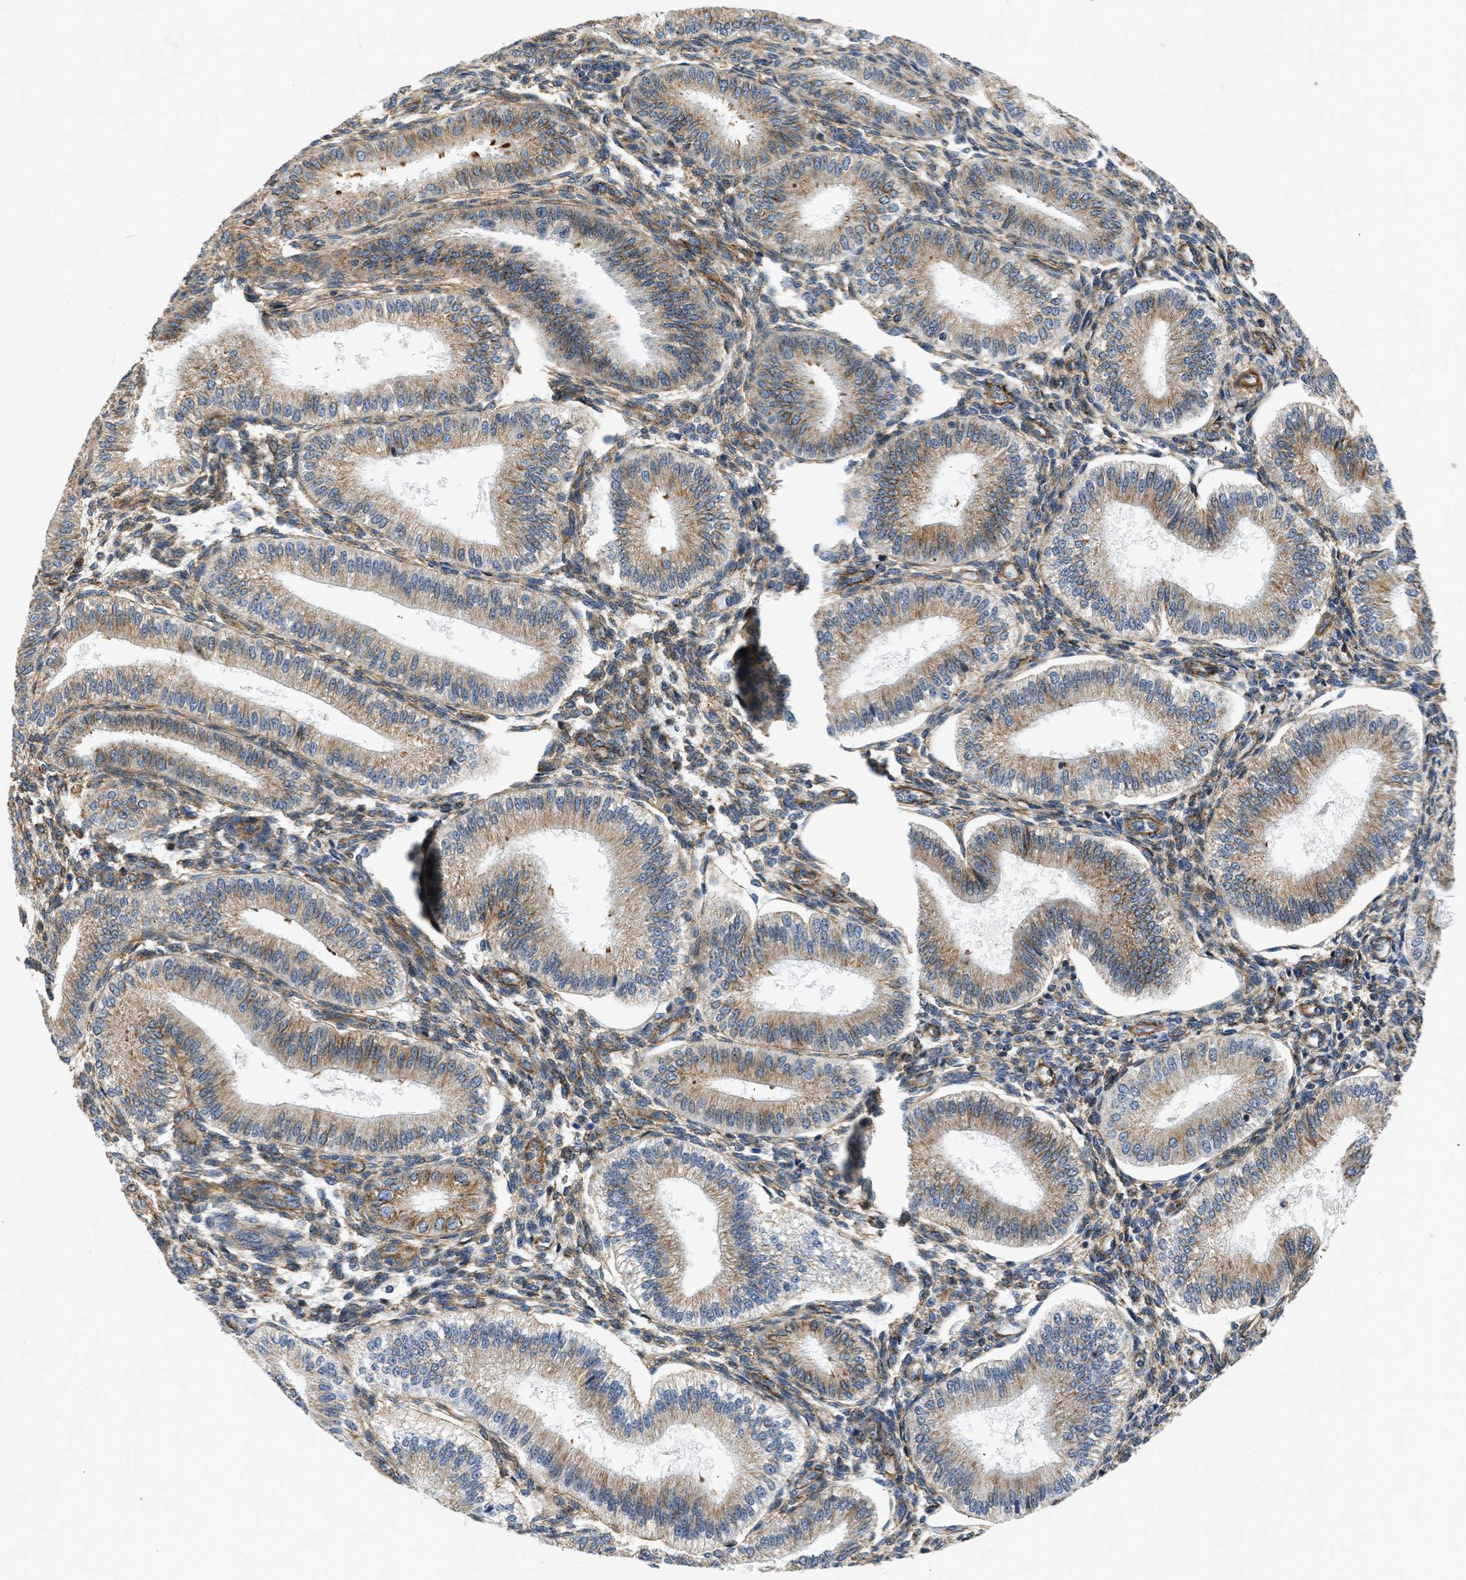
{"staining": {"intensity": "moderate", "quantity": "25%-75%", "location": "cytoplasmic/membranous"}, "tissue": "endometrium", "cell_type": "Cells in endometrial stroma", "image_type": "normal", "snomed": [{"axis": "morphology", "description": "Normal tissue, NOS"}, {"axis": "topography", "description": "Endometrium"}], "caption": "Immunohistochemistry (IHC) photomicrograph of normal endometrium stained for a protein (brown), which demonstrates medium levels of moderate cytoplasmic/membranous positivity in approximately 25%-75% of cells in endometrial stroma.", "gene": "SEPTIN2", "patient": {"sex": "female", "age": 39}}